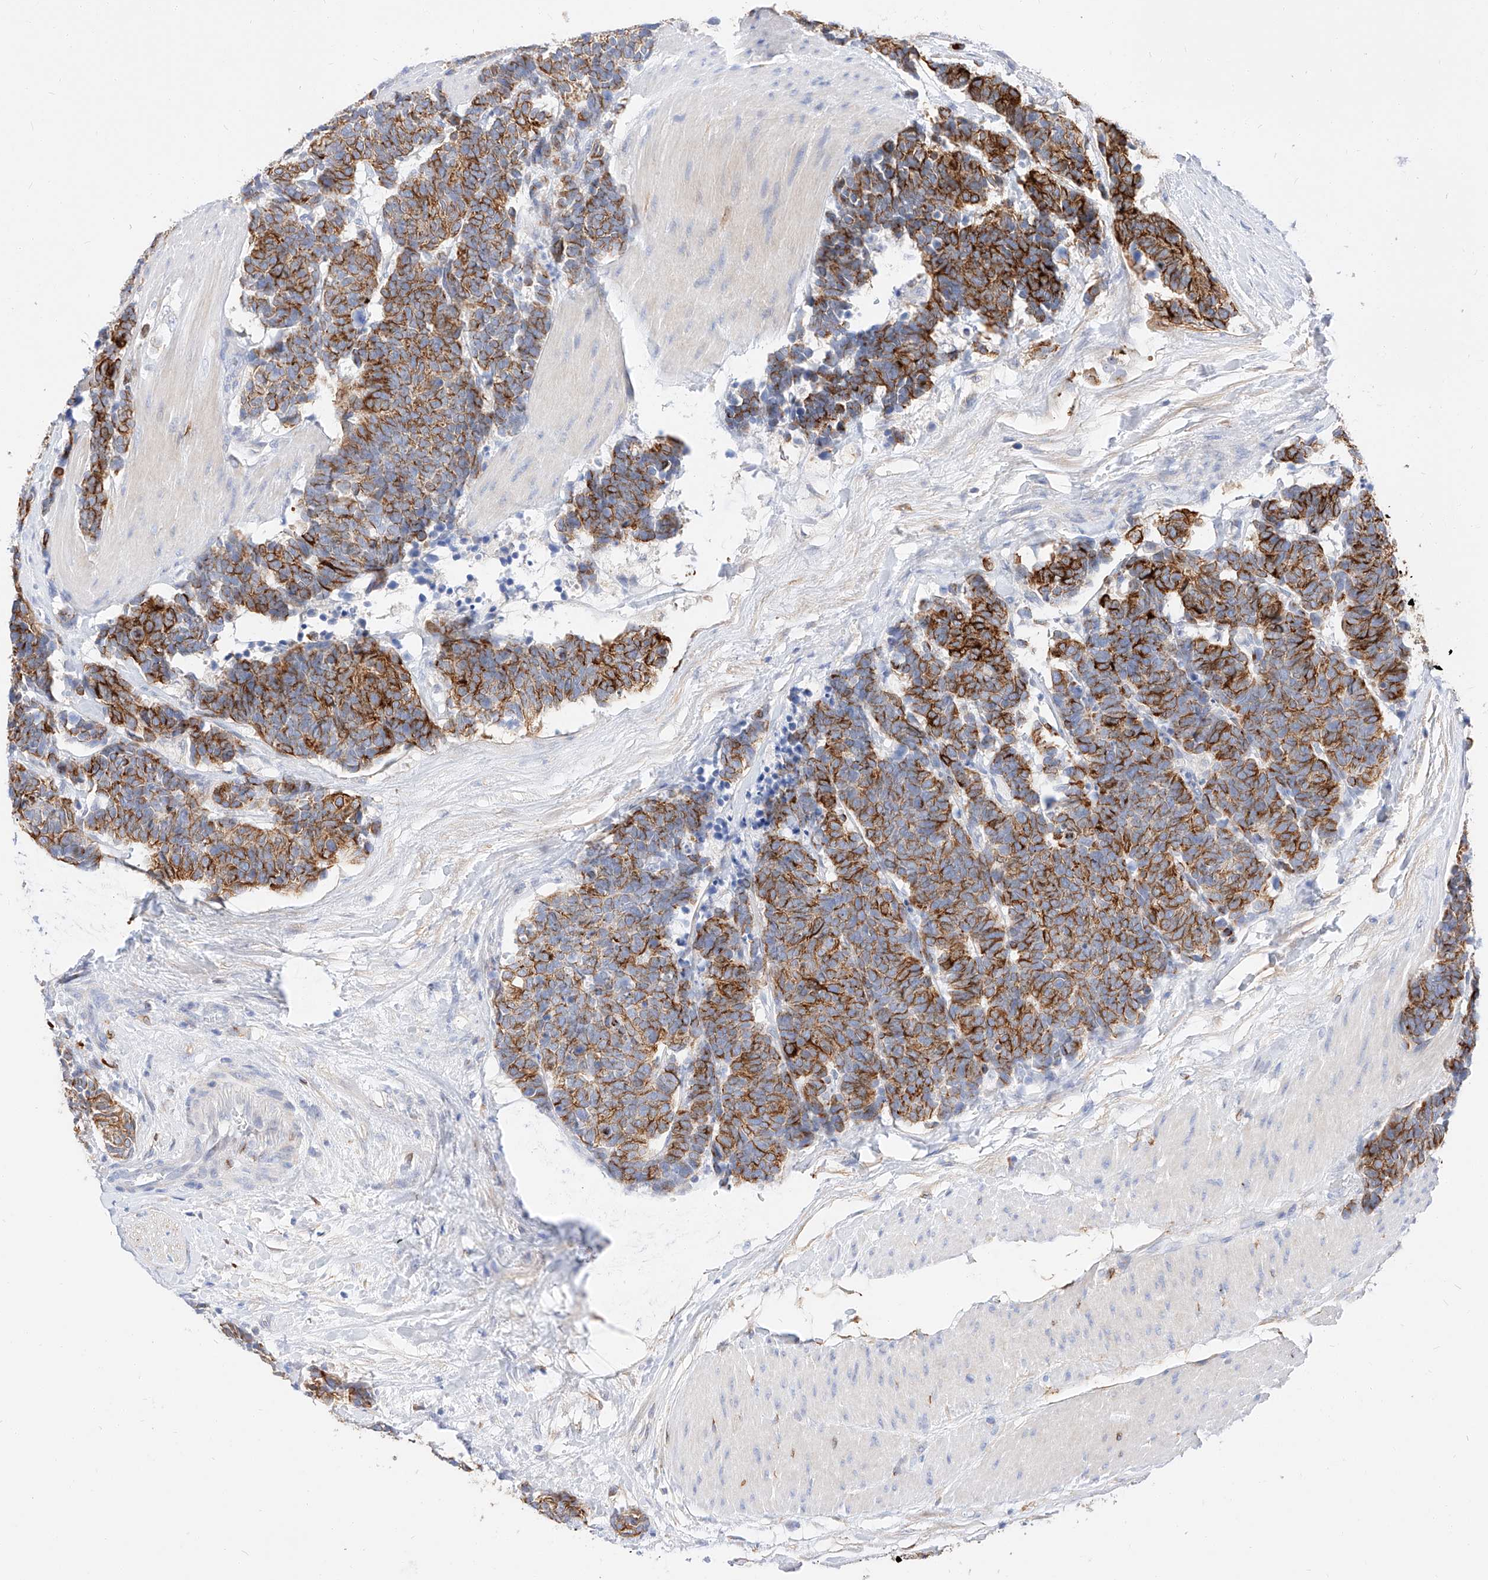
{"staining": {"intensity": "moderate", "quantity": ">75%", "location": "cytoplasmic/membranous"}, "tissue": "carcinoid", "cell_type": "Tumor cells", "image_type": "cancer", "snomed": [{"axis": "morphology", "description": "Carcinoma, NOS"}, {"axis": "morphology", "description": "Carcinoid, malignant, NOS"}, {"axis": "topography", "description": "Urinary bladder"}], "caption": "Protein staining of carcinoid tissue exhibits moderate cytoplasmic/membranous staining in about >75% of tumor cells. (Brightfield microscopy of DAB IHC at high magnification).", "gene": "MAP7", "patient": {"sex": "male", "age": 57}}